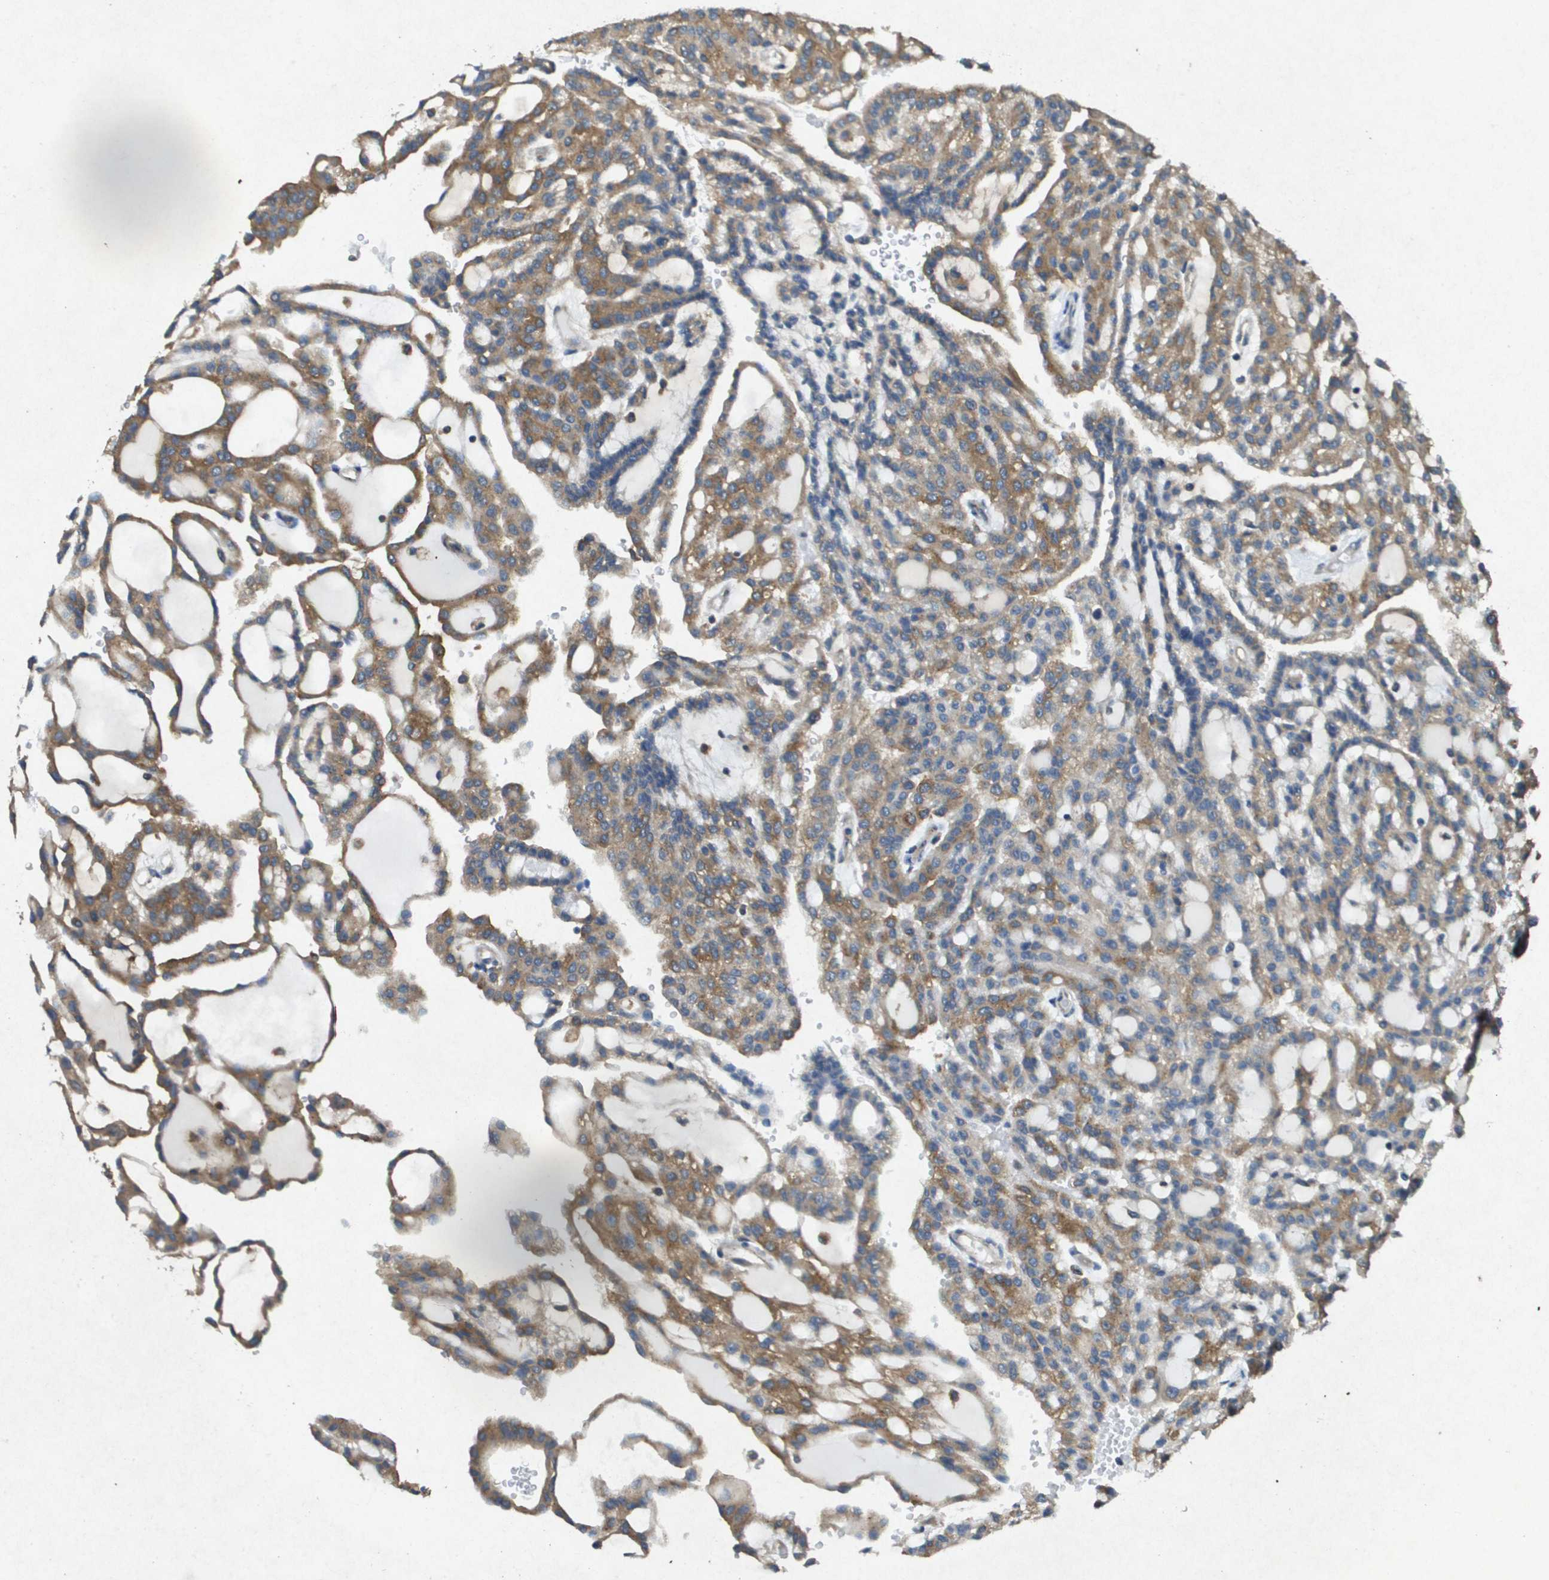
{"staining": {"intensity": "moderate", "quantity": ">75%", "location": "cytoplasmic/membranous"}, "tissue": "renal cancer", "cell_type": "Tumor cells", "image_type": "cancer", "snomed": [{"axis": "morphology", "description": "Adenocarcinoma, NOS"}, {"axis": "topography", "description": "Kidney"}], "caption": "Moderate cytoplasmic/membranous staining for a protein is seen in about >75% of tumor cells of renal cancer using immunohistochemistry.", "gene": "PTPRT", "patient": {"sex": "male", "age": 63}}